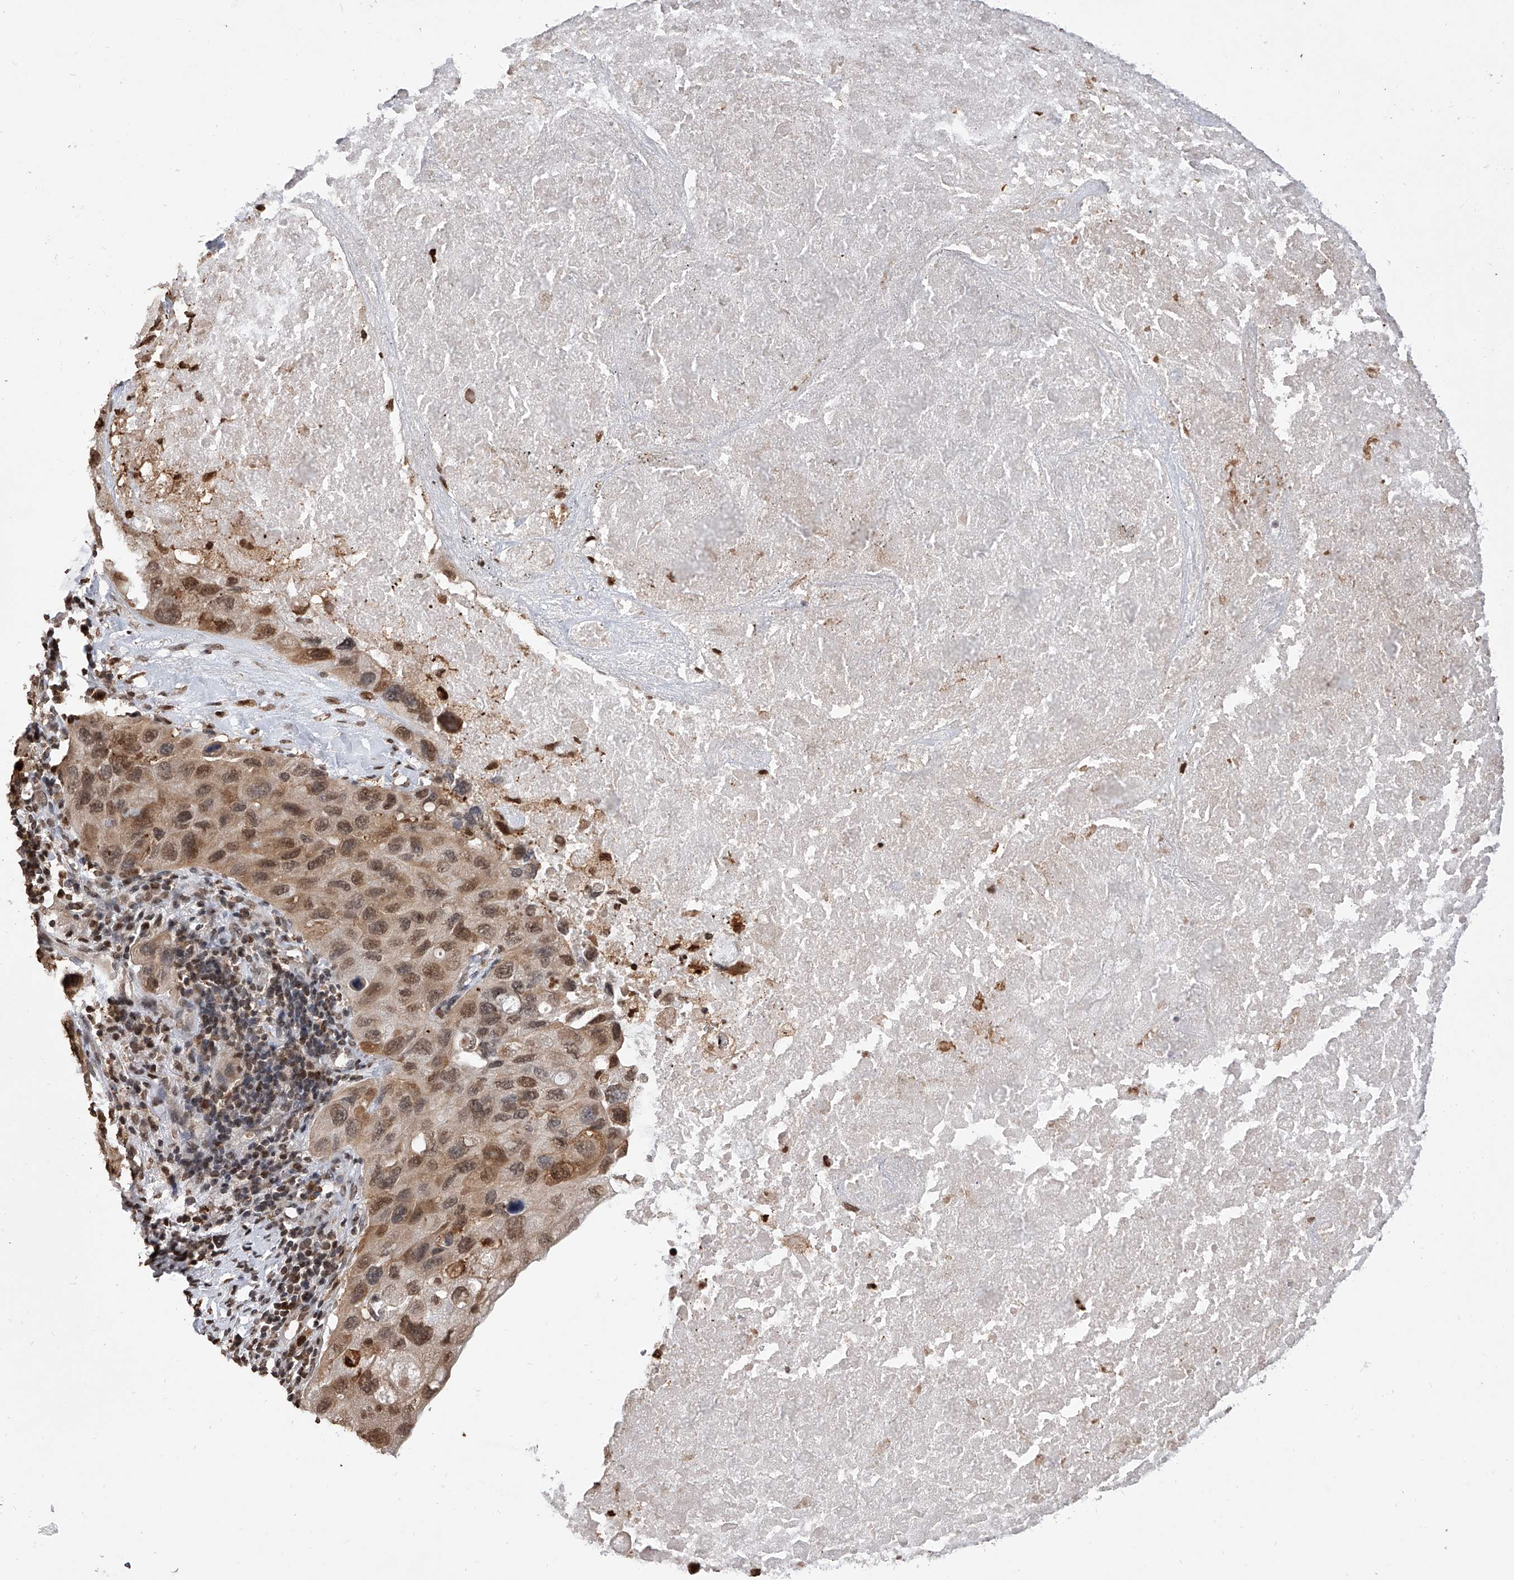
{"staining": {"intensity": "moderate", "quantity": ">75%", "location": "cytoplasmic/membranous,nuclear"}, "tissue": "lung cancer", "cell_type": "Tumor cells", "image_type": "cancer", "snomed": [{"axis": "morphology", "description": "Squamous cell carcinoma, NOS"}, {"axis": "topography", "description": "Lung"}], "caption": "Immunohistochemistry staining of squamous cell carcinoma (lung), which demonstrates medium levels of moderate cytoplasmic/membranous and nuclear staining in about >75% of tumor cells indicating moderate cytoplasmic/membranous and nuclear protein expression. The staining was performed using DAB (brown) for protein detection and nuclei were counterstained in hematoxylin (blue).", "gene": "CFAP410", "patient": {"sex": "female", "age": 73}}